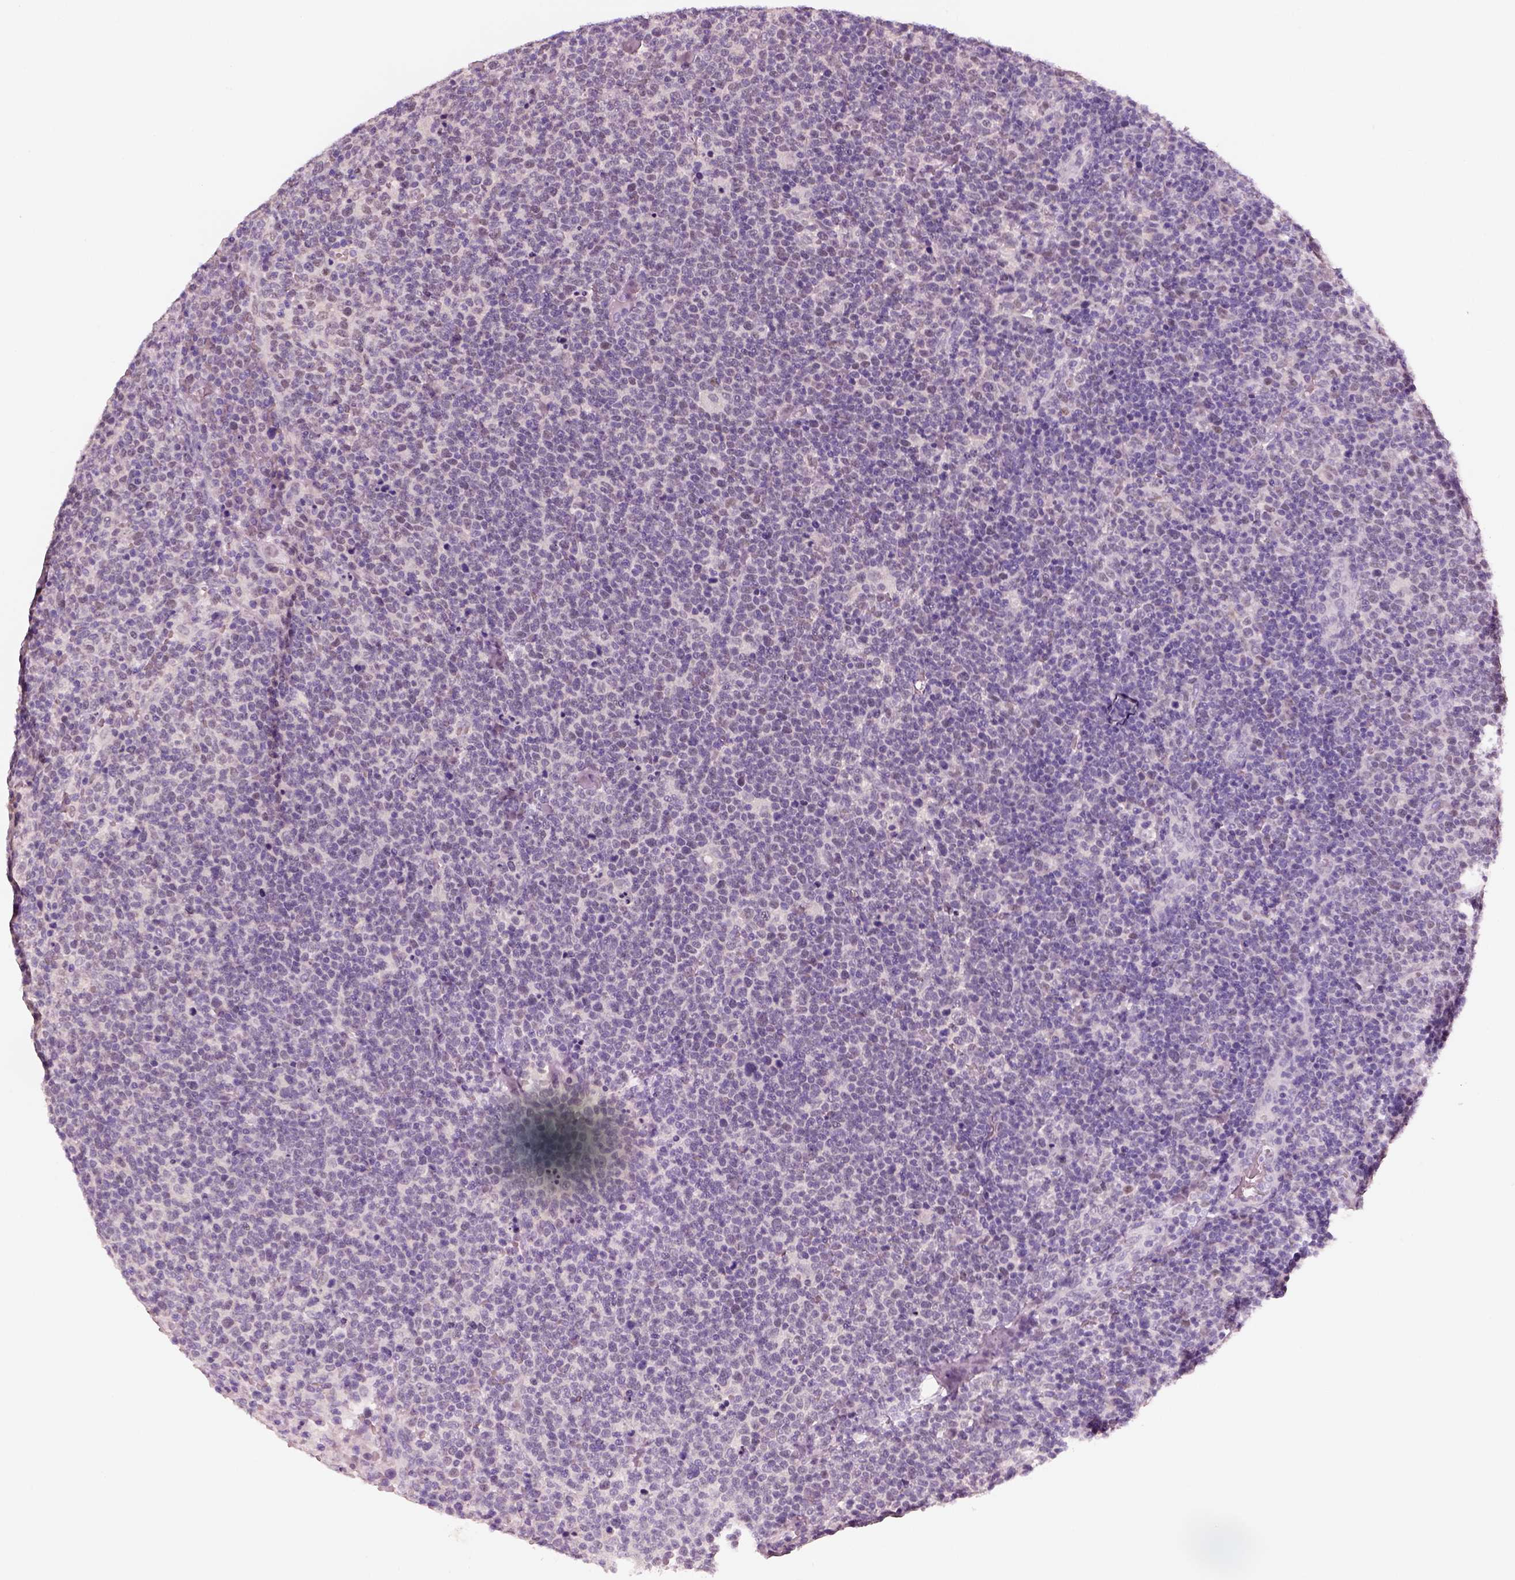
{"staining": {"intensity": "negative", "quantity": "none", "location": "none"}, "tissue": "lymphoma", "cell_type": "Tumor cells", "image_type": "cancer", "snomed": [{"axis": "morphology", "description": "Malignant lymphoma, non-Hodgkin's type, High grade"}, {"axis": "topography", "description": "Lymph node"}], "caption": "Photomicrograph shows no significant protein positivity in tumor cells of lymphoma. (Immunohistochemistry, brightfield microscopy, high magnification).", "gene": "ELSPBP1", "patient": {"sex": "male", "age": 61}}